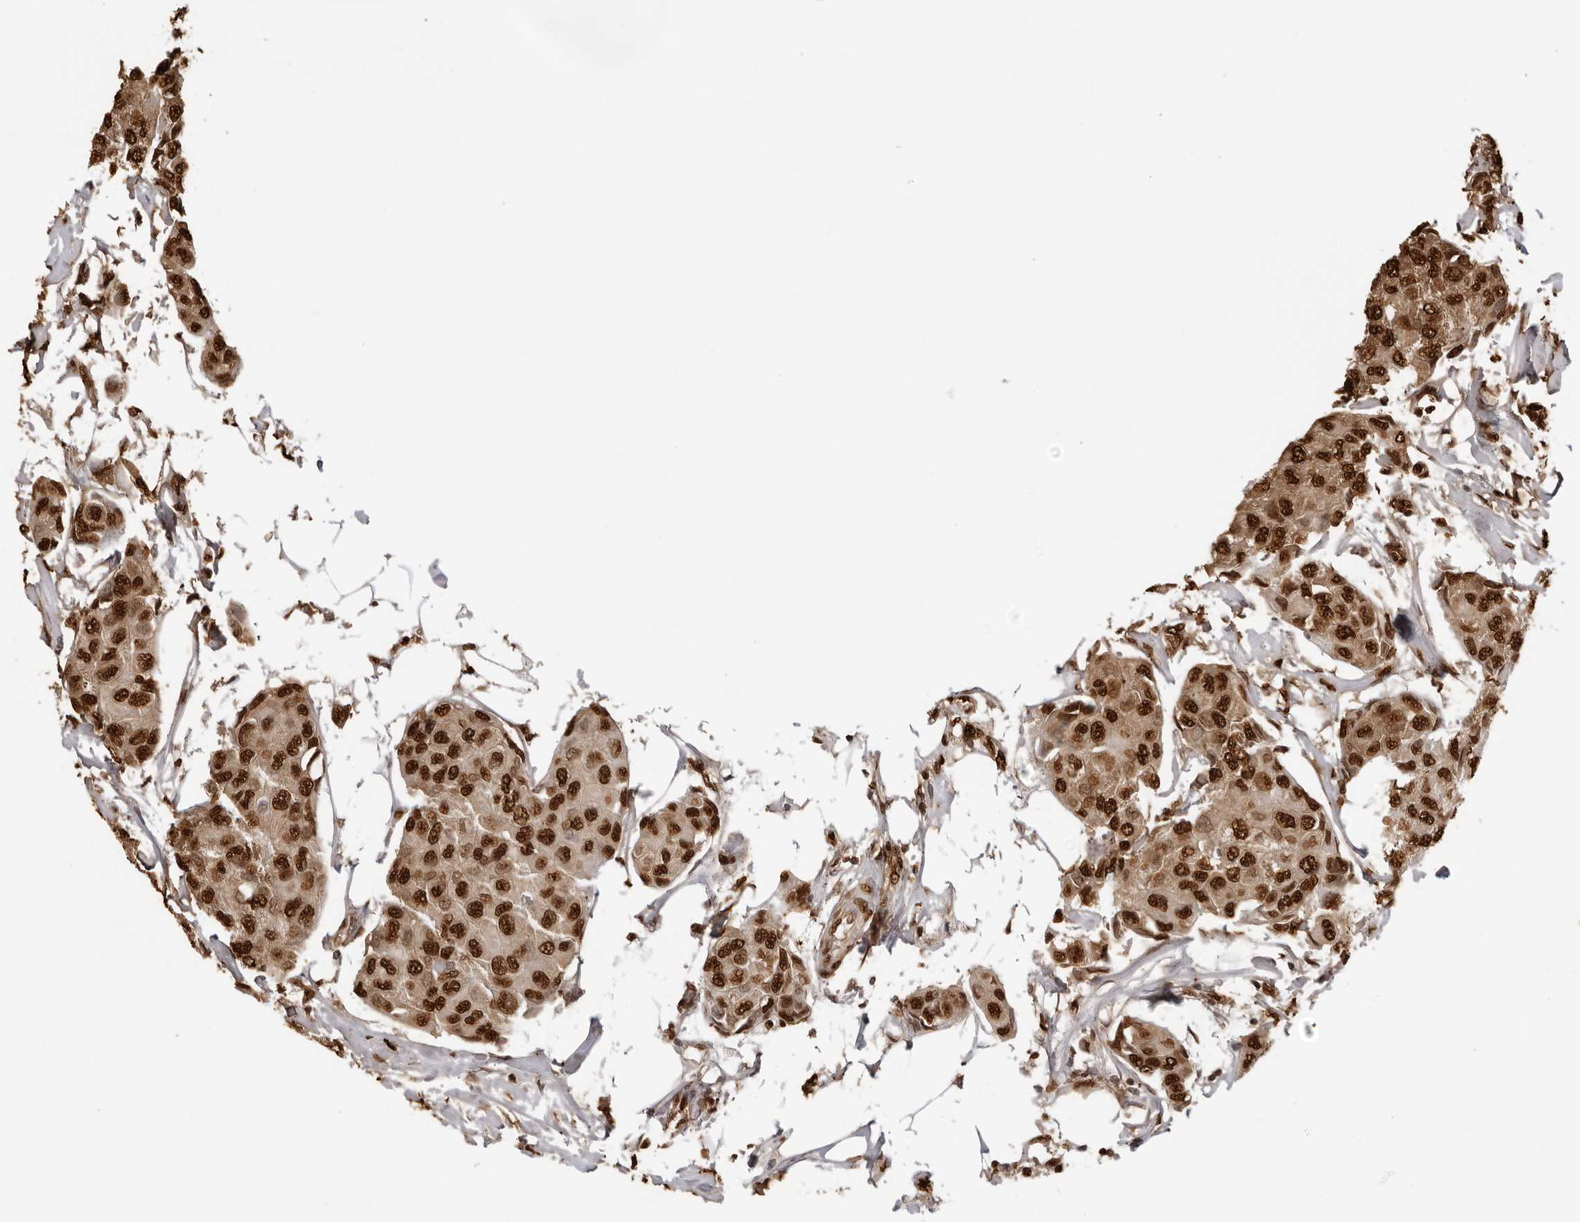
{"staining": {"intensity": "strong", "quantity": ">75%", "location": "cytoplasmic/membranous,nuclear"}, "tissue": "breast cancer", "cell_type": "Tumor cells", "image_type": "cancer", "snomed": [{"axis": "morphology", "description": "Duct carcinoma"}, {"axis": "topography", "description": "Breast"}], "caption": "This is a photomicrograph of immunohistochemistry (IHC) staining of breast invasive ductal carcinoma, which shows strong expression in the cytoplasmic/membranous and nuclear of tumor cells.", "gene": "ZFP91", "patient": {"sex": "female", "age": 80}}